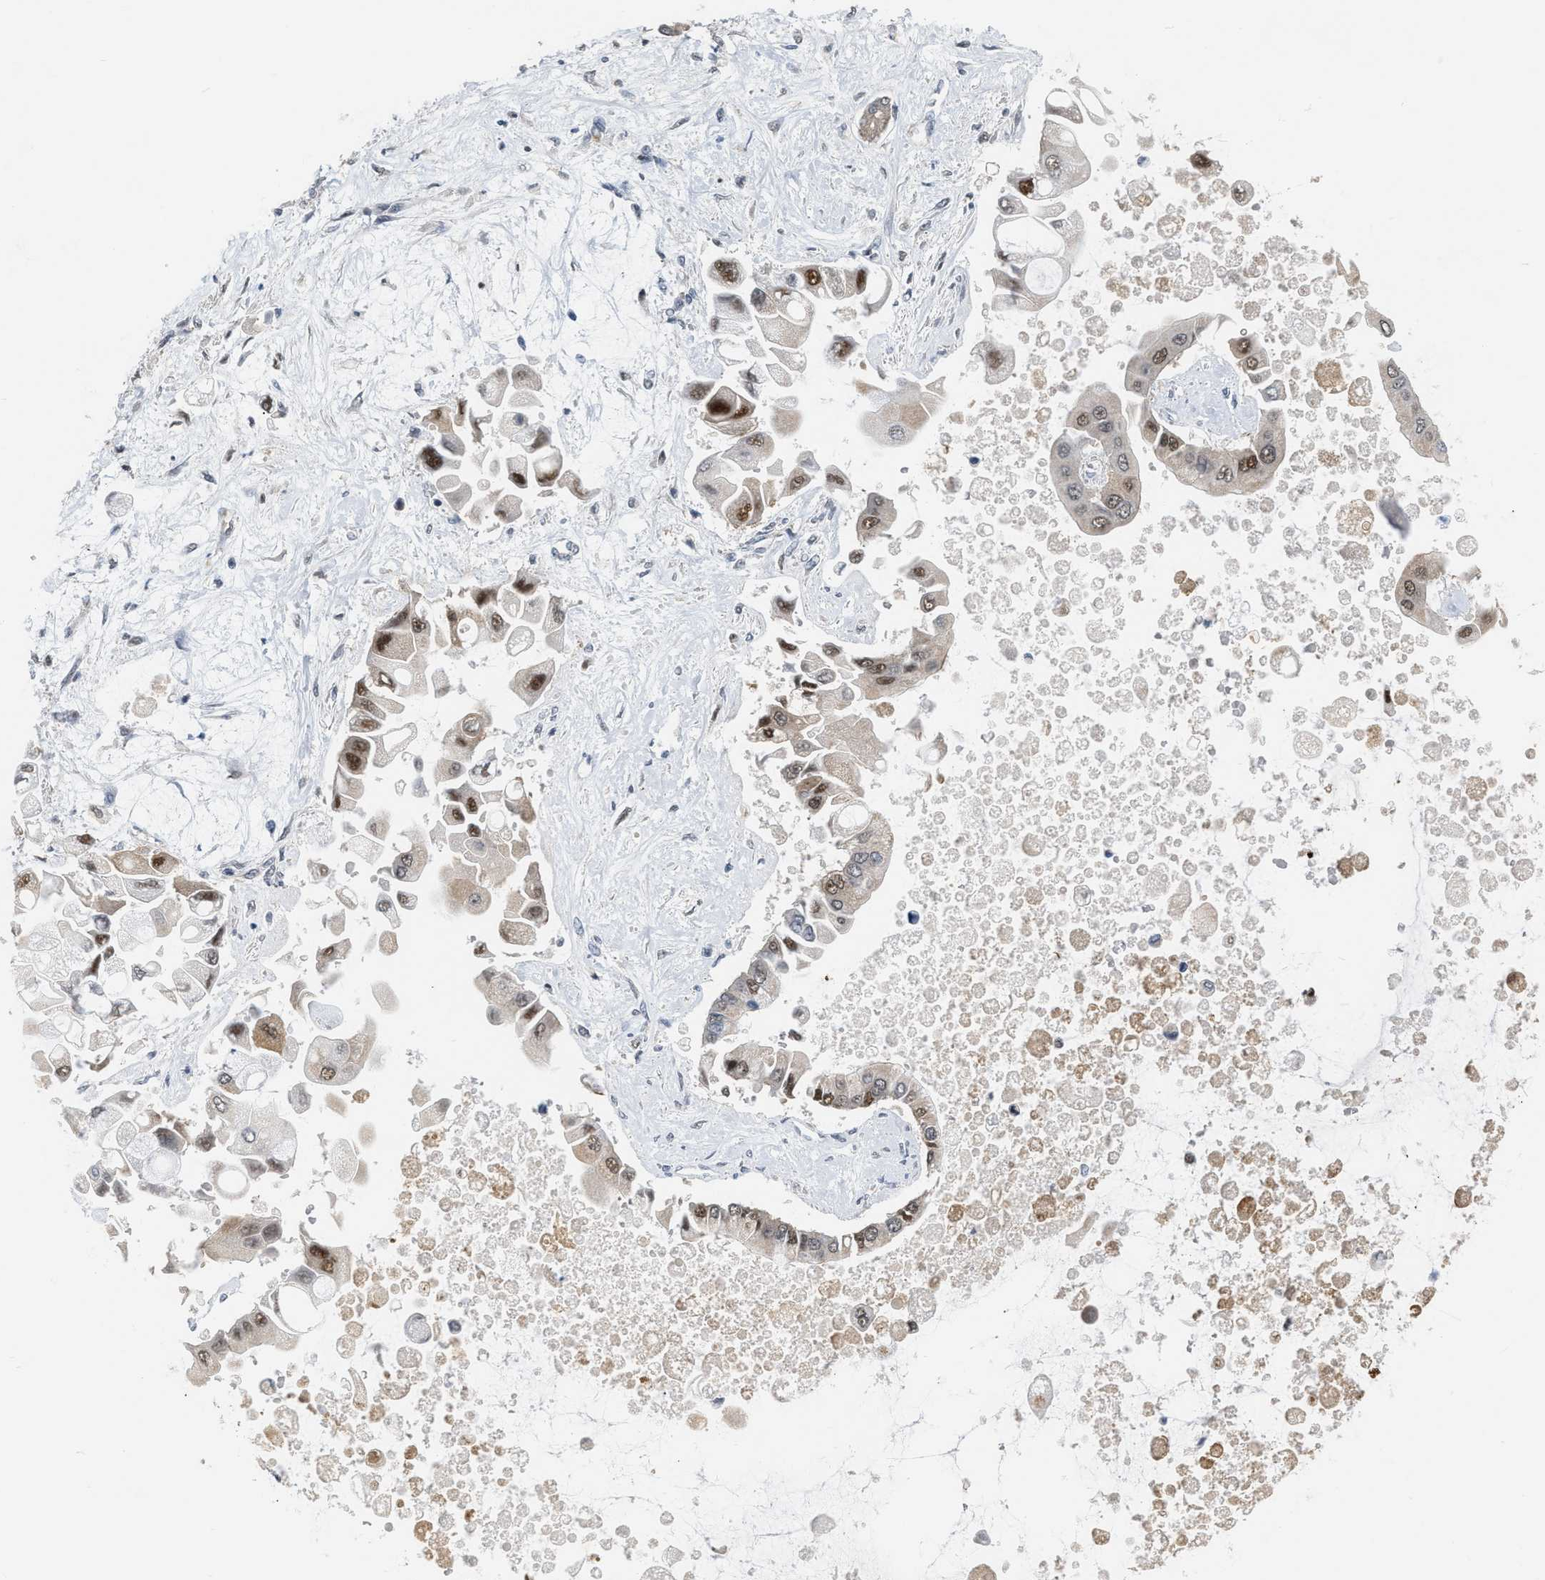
{"staining": {"intensity": "moderate", "quantity": "25%-75%", "location": "nuclear"}, "tissue": "liver cancer", "cell_type": "Tumor cells", "image_type": "cancer", "snomed": [{"axis": "morphology", "description": "Cholangiocarcinoma"}, {"axis": "topography", "description": "Liver"}], "caption": "Immunohistochemical staining of human cholangiocarcinoma (liver) shows medium levels of moderate nuclear positivity in approximately 25%-75% of tumor cells.", "gene": "RUVBL1", "patient": {"sex": "male", "age": 50}}